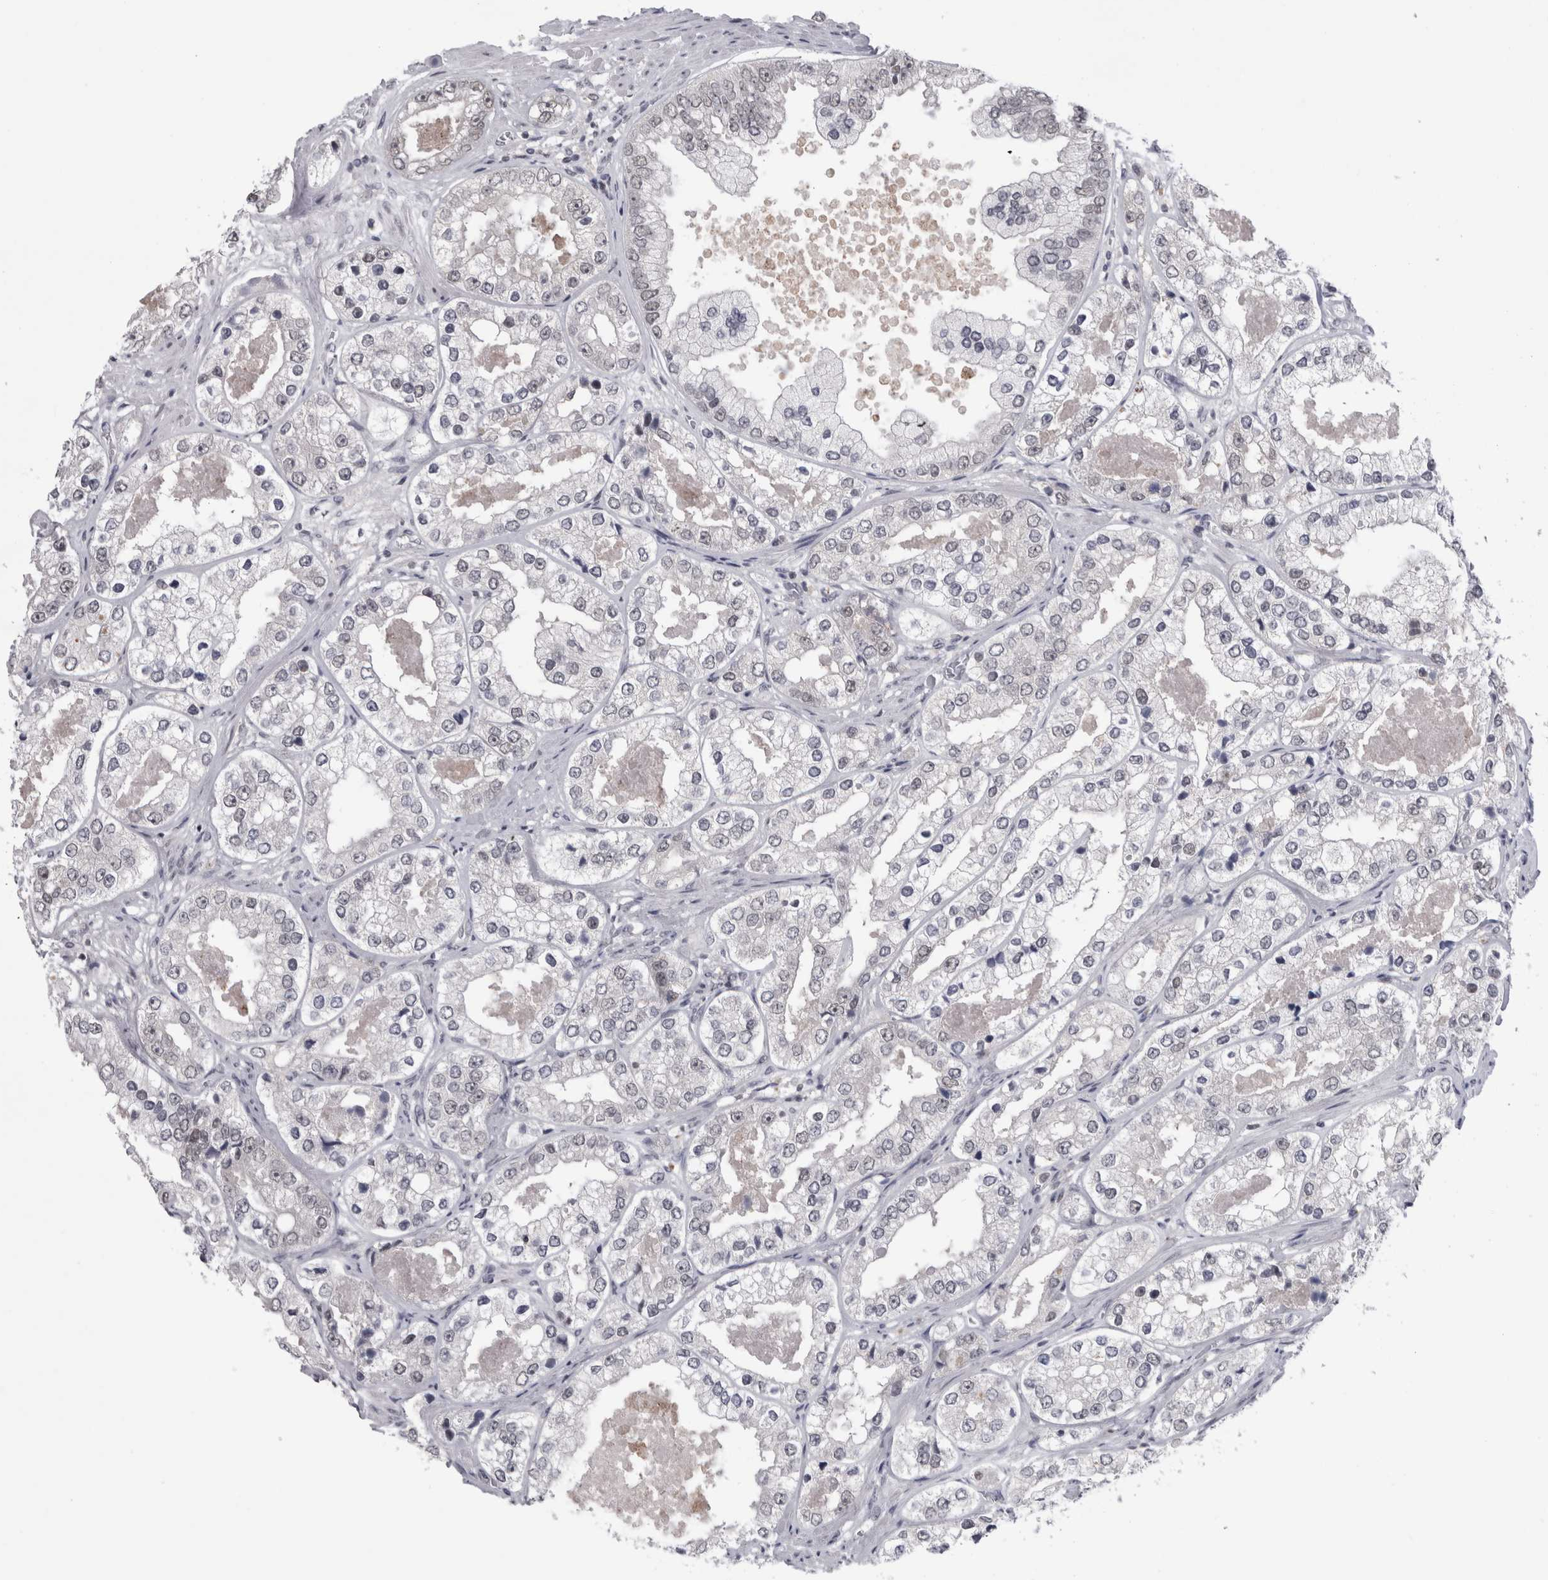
{"staining": {"intensity": "weak", "quantity": "<25%", "location": "nuclear"}, "tissue": "prostate cancer", "cell_type": "Tumor cells", "image_type": "cancer", "snomed": [{"axis": "morphology", "description": "Adenocarcinoma, High grade"}, {"axis": "topography", "description": "Prostate"}], "caption": "The micrograph shows no staining of tumor cells in prostate cancer. (DAB IHC, high magnification).", "gene": "PSMB2", "patient": {"sex": "male", "age": 61}}